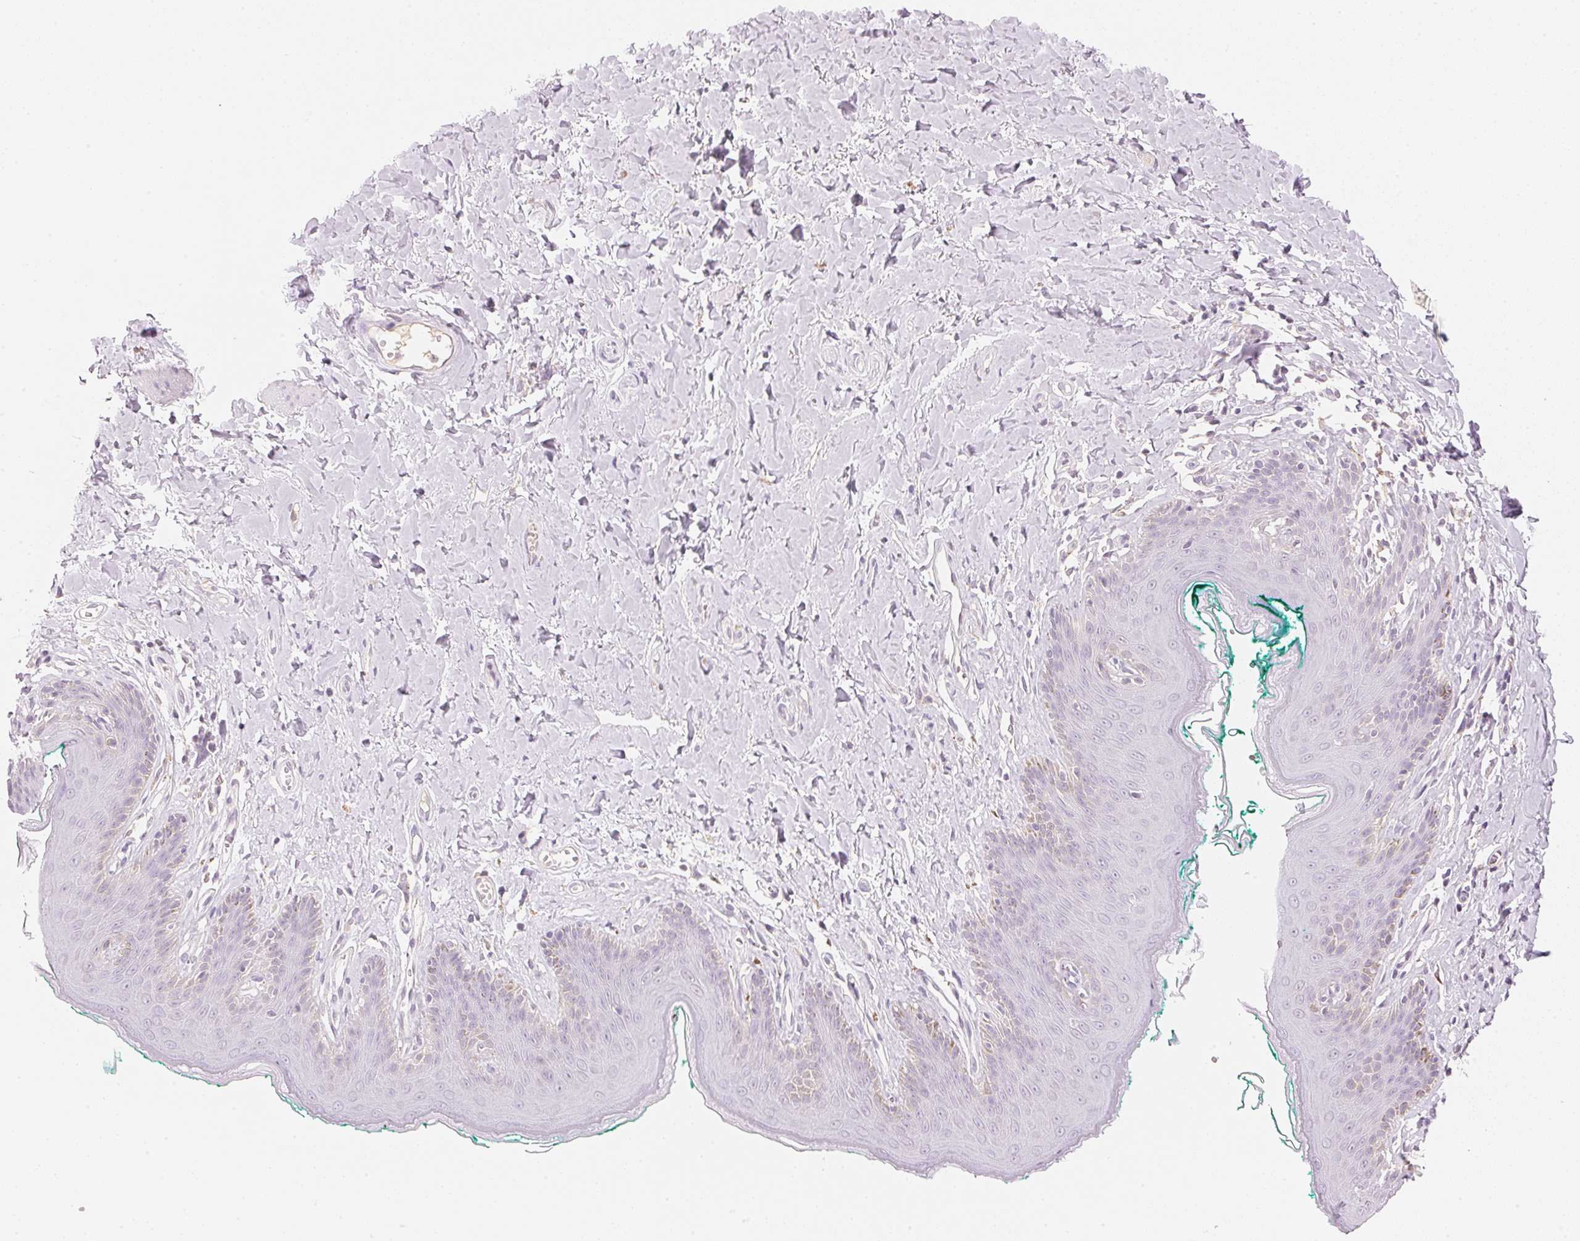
{"staining": {"intensity": "weak", "quantity": "<25%", "location": "cytoplasmic/membranous"}, "tissue": "skin", "cell_type": "Epidermal cells", "image_type": "normal", "snomed": [{"axis": "morphology", "description": "Normal tissue, NOS"}, {"axis": "topography", "description": "Vulva"}, {"axis": "topography", "description": "Peripheral nerve tissue"}], "caption": "Epidermal cells show no significant positivity in normal skin.", "gene": "HOXB13", "patient": {"sex": "female", "age": 66}}